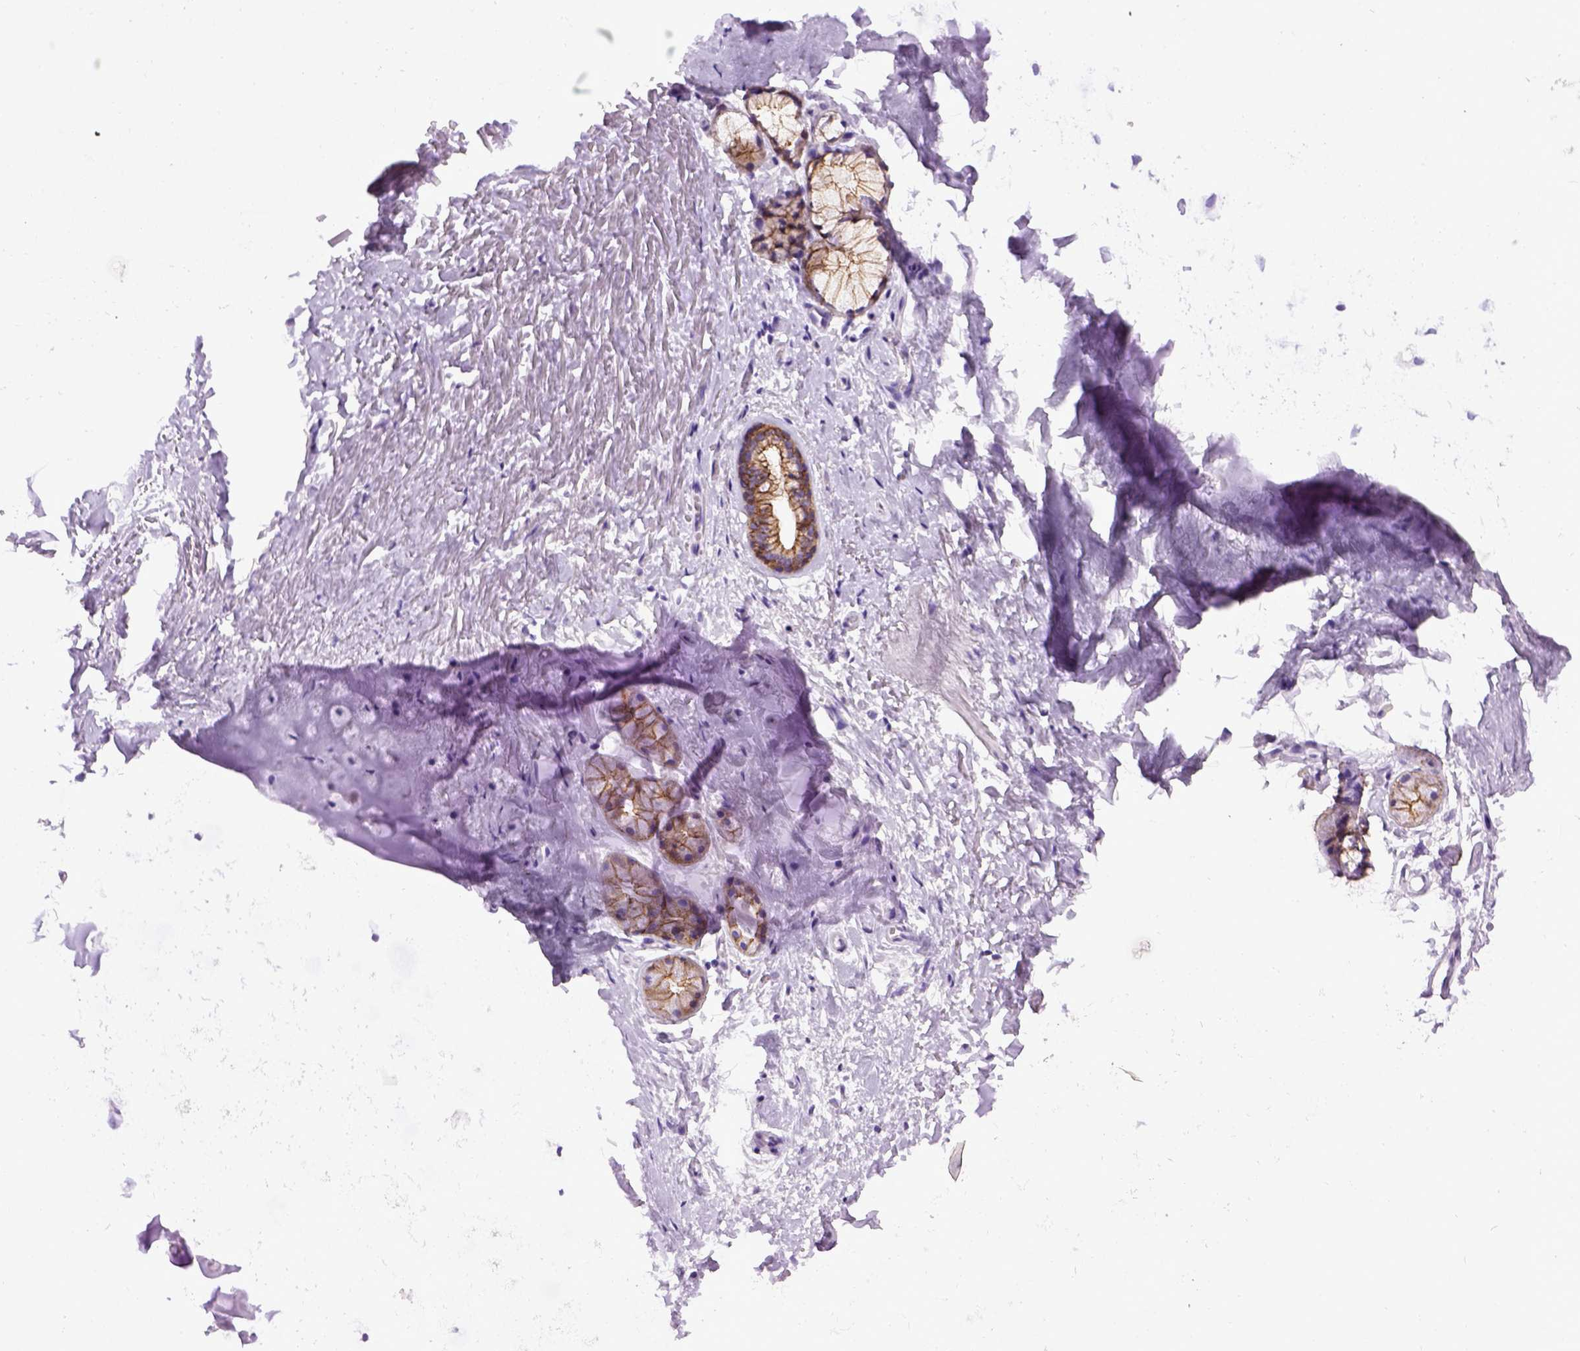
{"staining": {"intensity": "negative", "quantity": "none", "location": "none"}, "tissue": "soft tissue", "cell_type": "Chondrocytes", "image_type": "normal", "snomed": [{"axis": "morphology", "description": "Normal tissue, NOS"}, {"axis": "topography", "description": "Cartilage tissue"}, {"axis": "topography", "description": "Bronchus"}], "caption": "Human soft tissue stained for a protein using immunohistochemistry displays no positivity in chondrocytes.", "gene": "CDH1", "patient": {"sex": "female", "age": 79}}